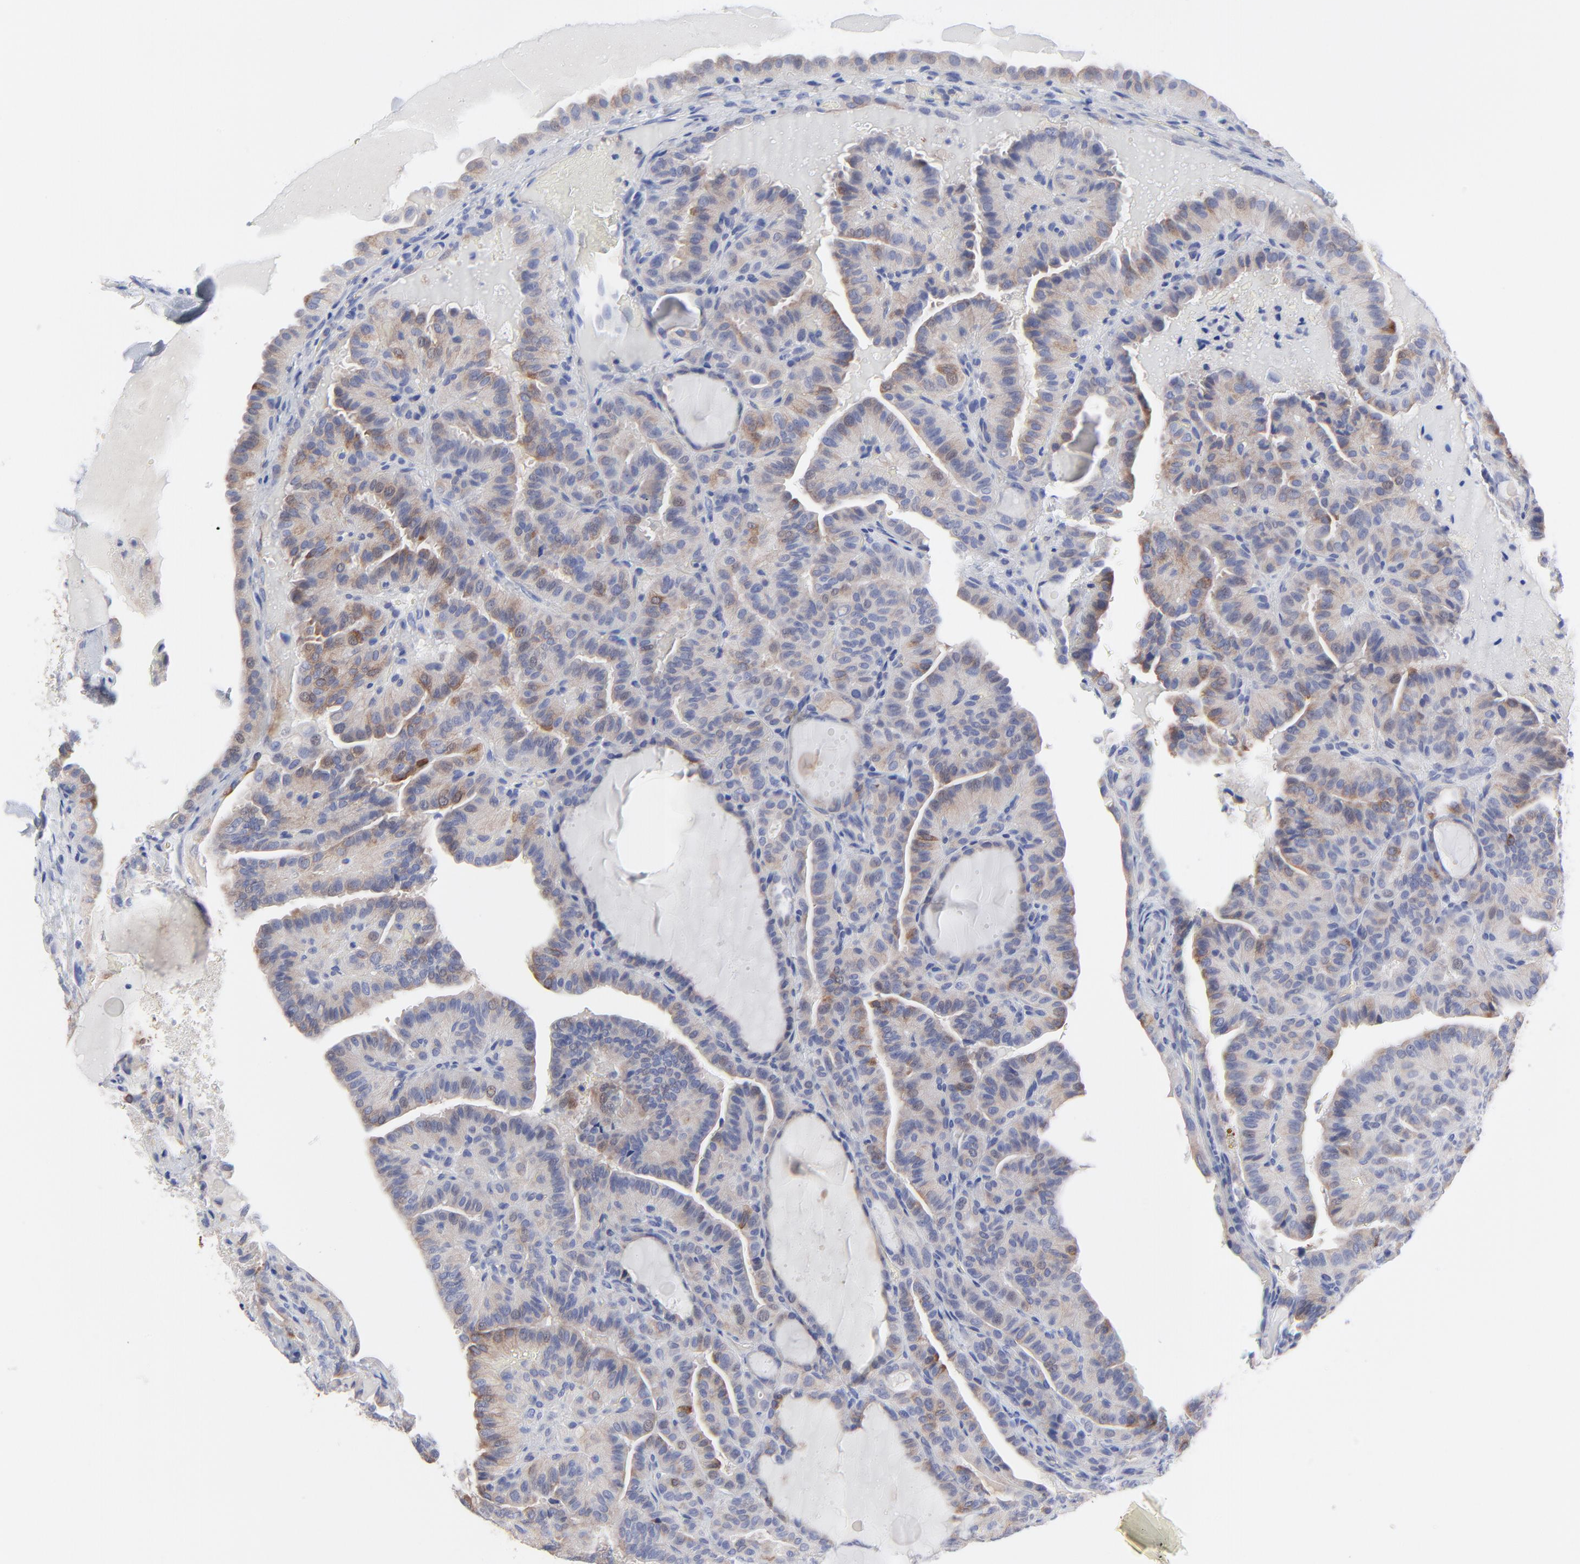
{"staining": {"intensity": "weak", "quantity": "25%-75%", "location": "cytoplasmic/membranous"}, "tissue": "thyroid cancer", "cell_type": "Tumor cells", "image_type": "cancer", "snomed": [{"axis": "morphology", "description": "Papillary adenocarcinoma, NOS"}, {"axis": "topography", "description": "Thyroid gland"}], "caption": "This image reveals thyroid cancer stained with immunohistochemistry to label a protein in brown. The cytoplasmic/membranous of tumor cells show weak positivity for the protein. Nuclei are counter-stained blue.", "gene": "PSD3", "patient": {"sex": "male", "age": 77}}